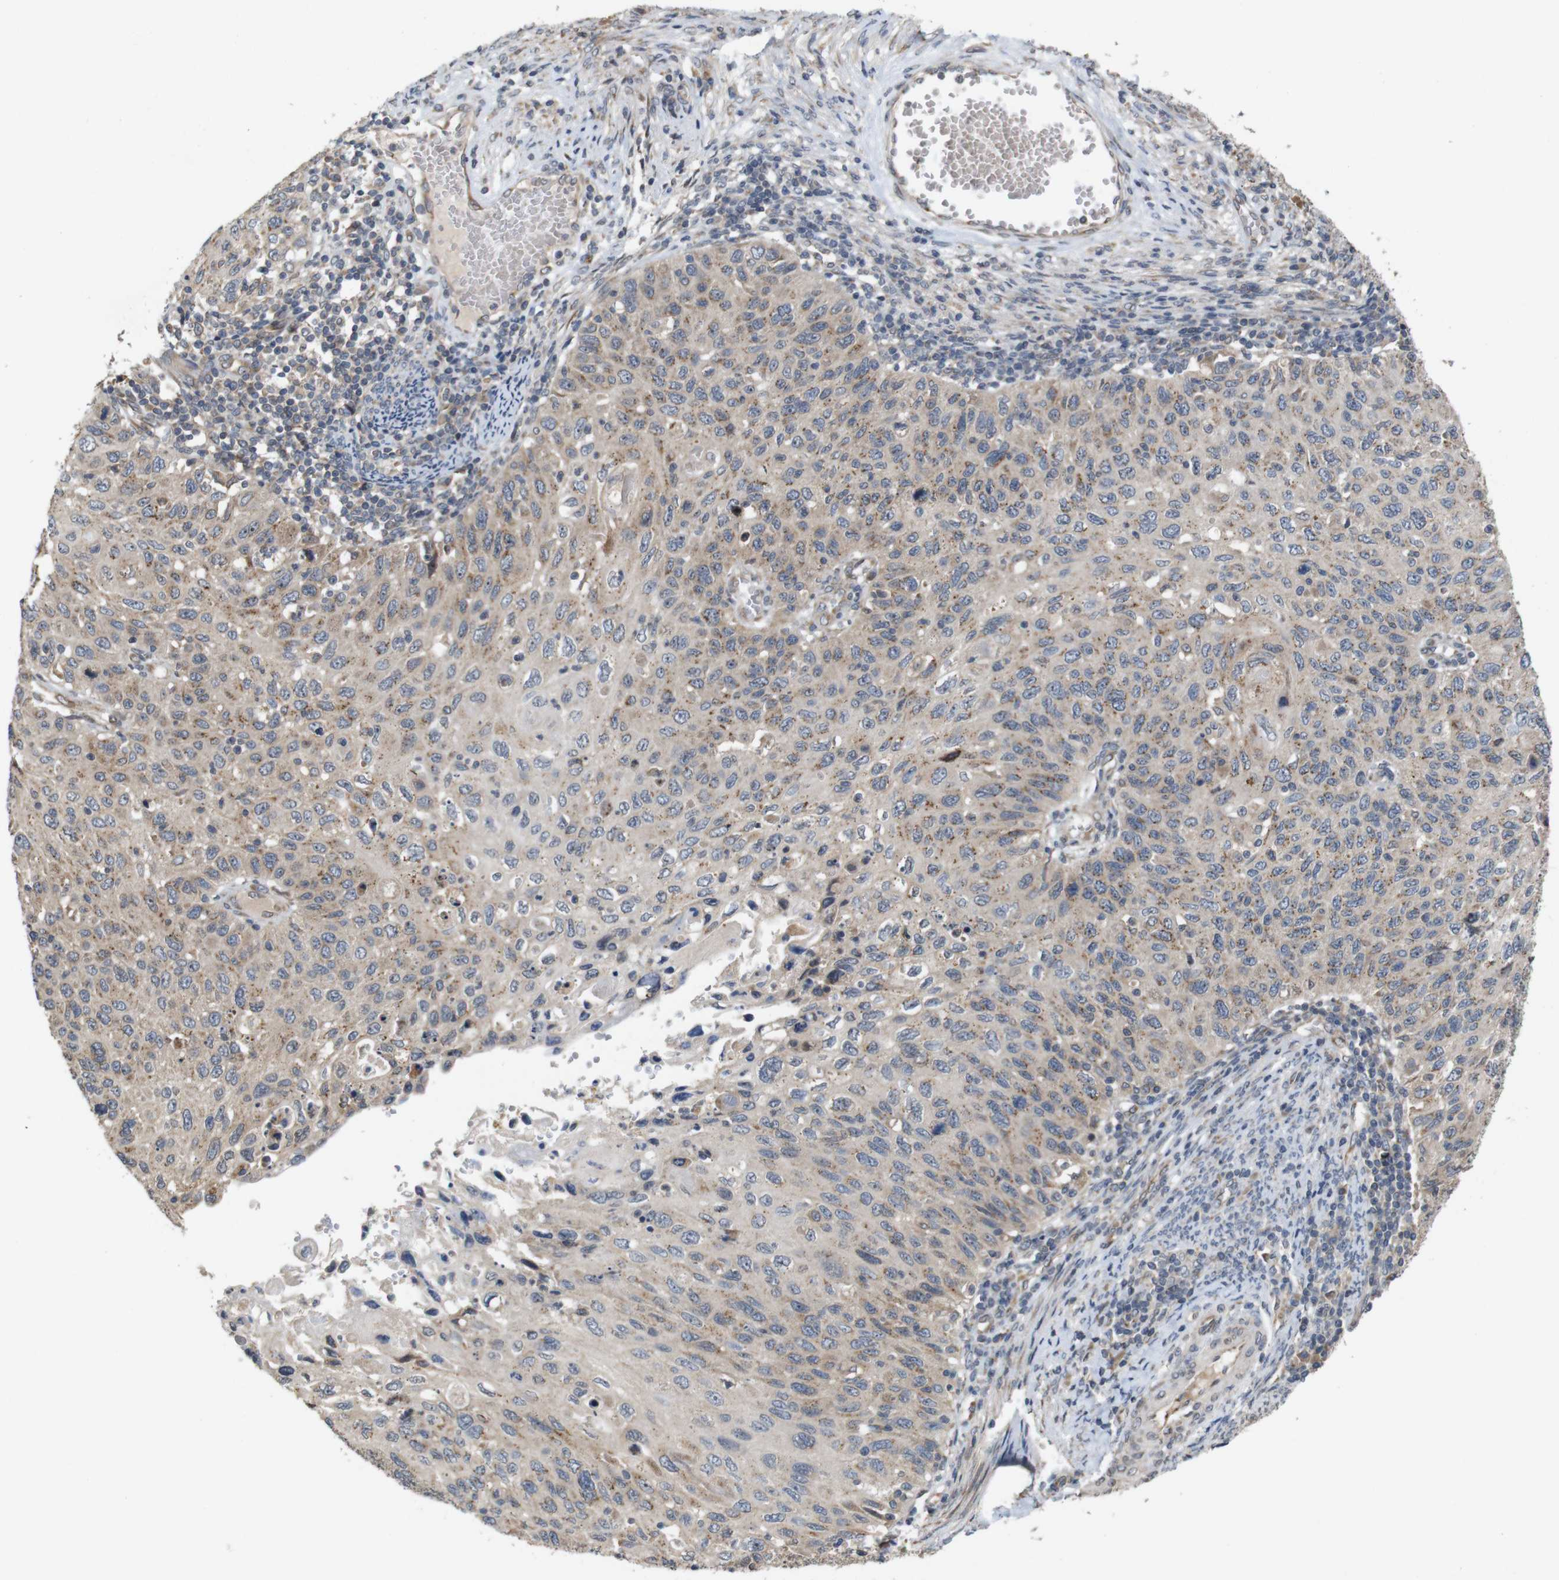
{"staining": {"intensity": "weak", "quantity": ">75%", "location": "cytoplasmic/membranous"}, "tissue": "cervical cancer", "cell_type": "Tumor cells", "image_type": "cancer", "snomed": [{"axis": "morphology", "description": "Squamous cell carcinoma, NOS"}, {"axis": "topography", "description": "Cervix"}], "caption": "A micrograph of human cervical cancer (squamous cell carcinoma) stained for a protein shows weak cytoplasmic/membranous brown staining in tumor cells. (brown staining indicates protein expression, while blue staining denotes nuclei).", "gene": "EFCAB14", "patient": {"sex": "female", "age": 70}}